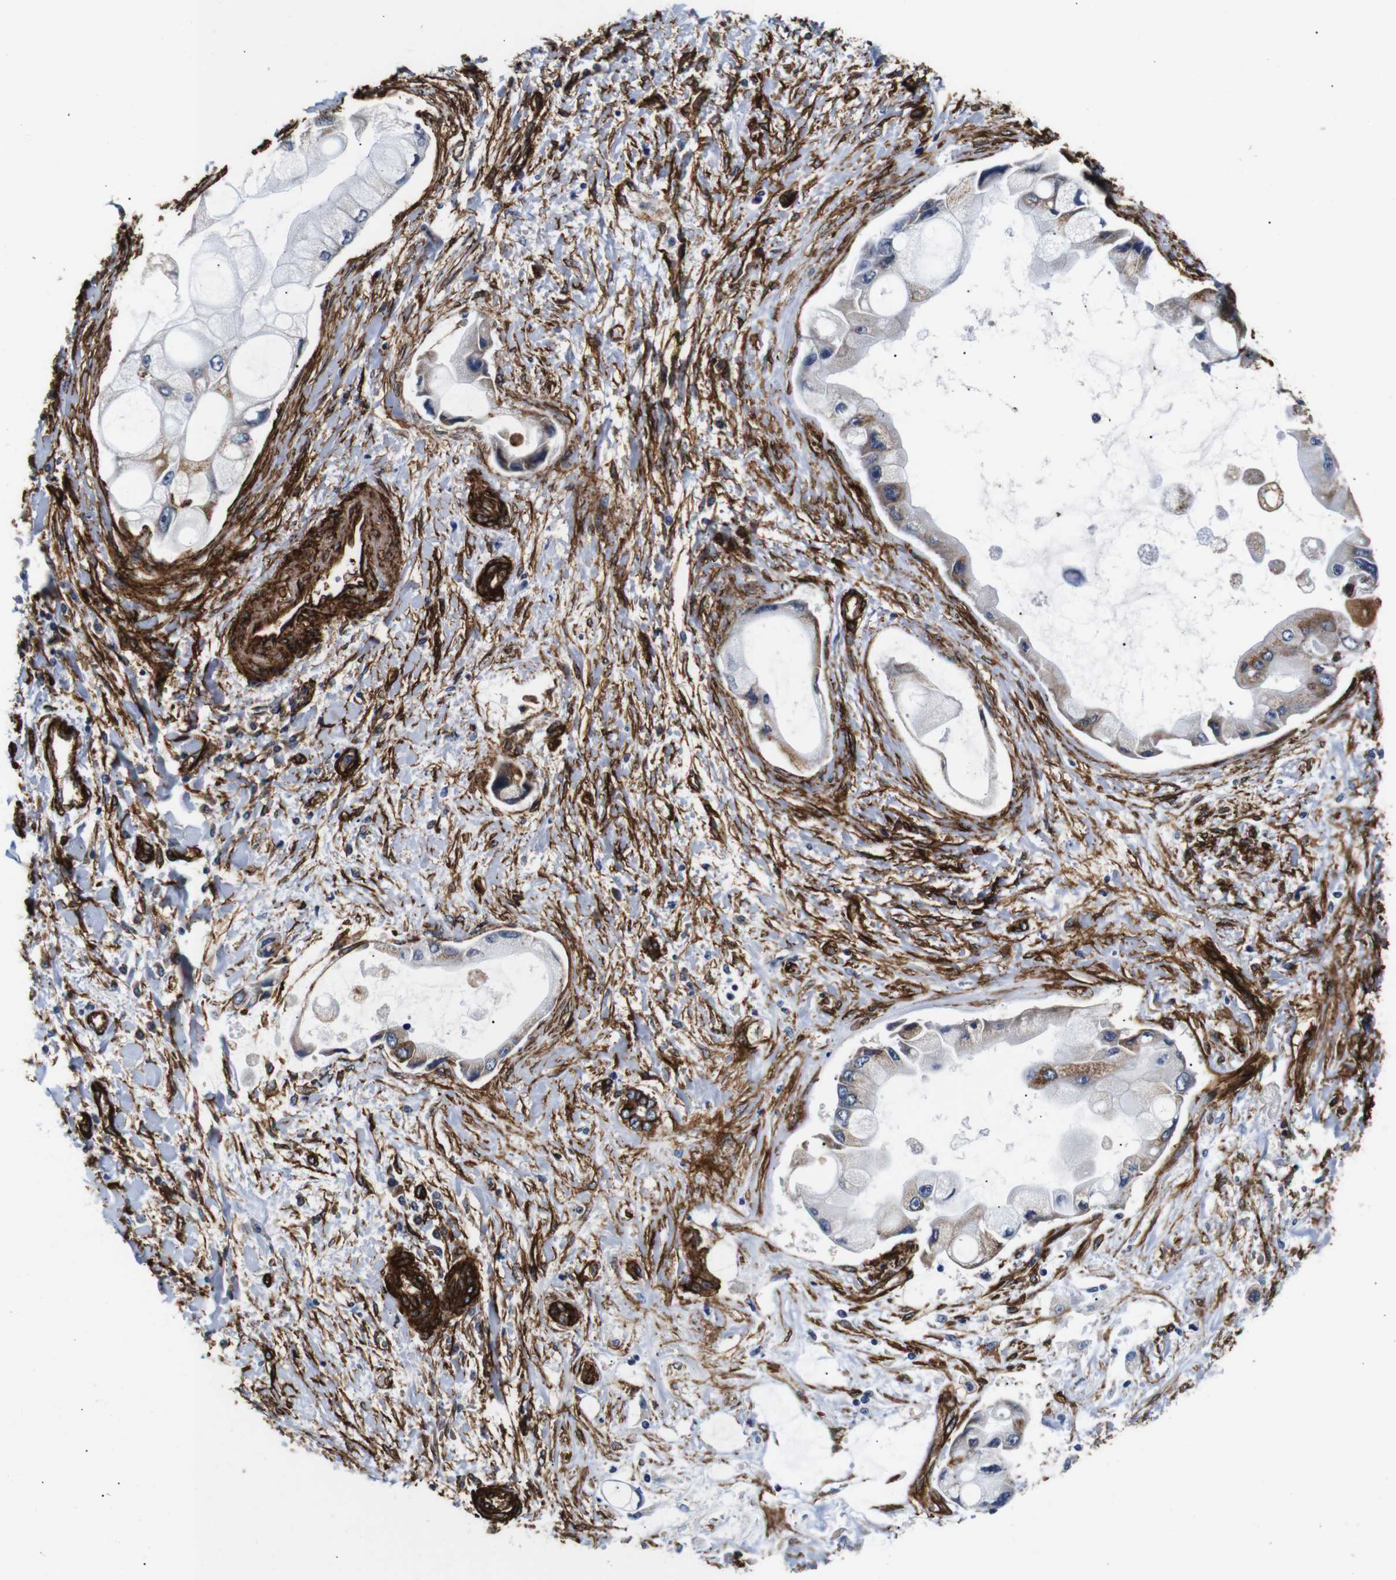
{"staining": {"intensity": "moderate", "quantity": "25%-75%", "location": "cytoplasmic/membranous"}, "tissue": "liver cancer", "cell_type": "Tumor cells", "image_type": "cancer", "snomed": [{"axis": "morphology", "description": "Cholangiocarcinoma"}, {"axis": "topography", "description": "Liver"}], "caption": "Approximately 25%-75% of tumor cells in human liver cholangiocarcinoma show moderate cytoplasmic/membranous protein staining as visualized by brown immunohistochemical staining.", "gene": "CAV2", "patient": {"sex": "male", "age": 50}}